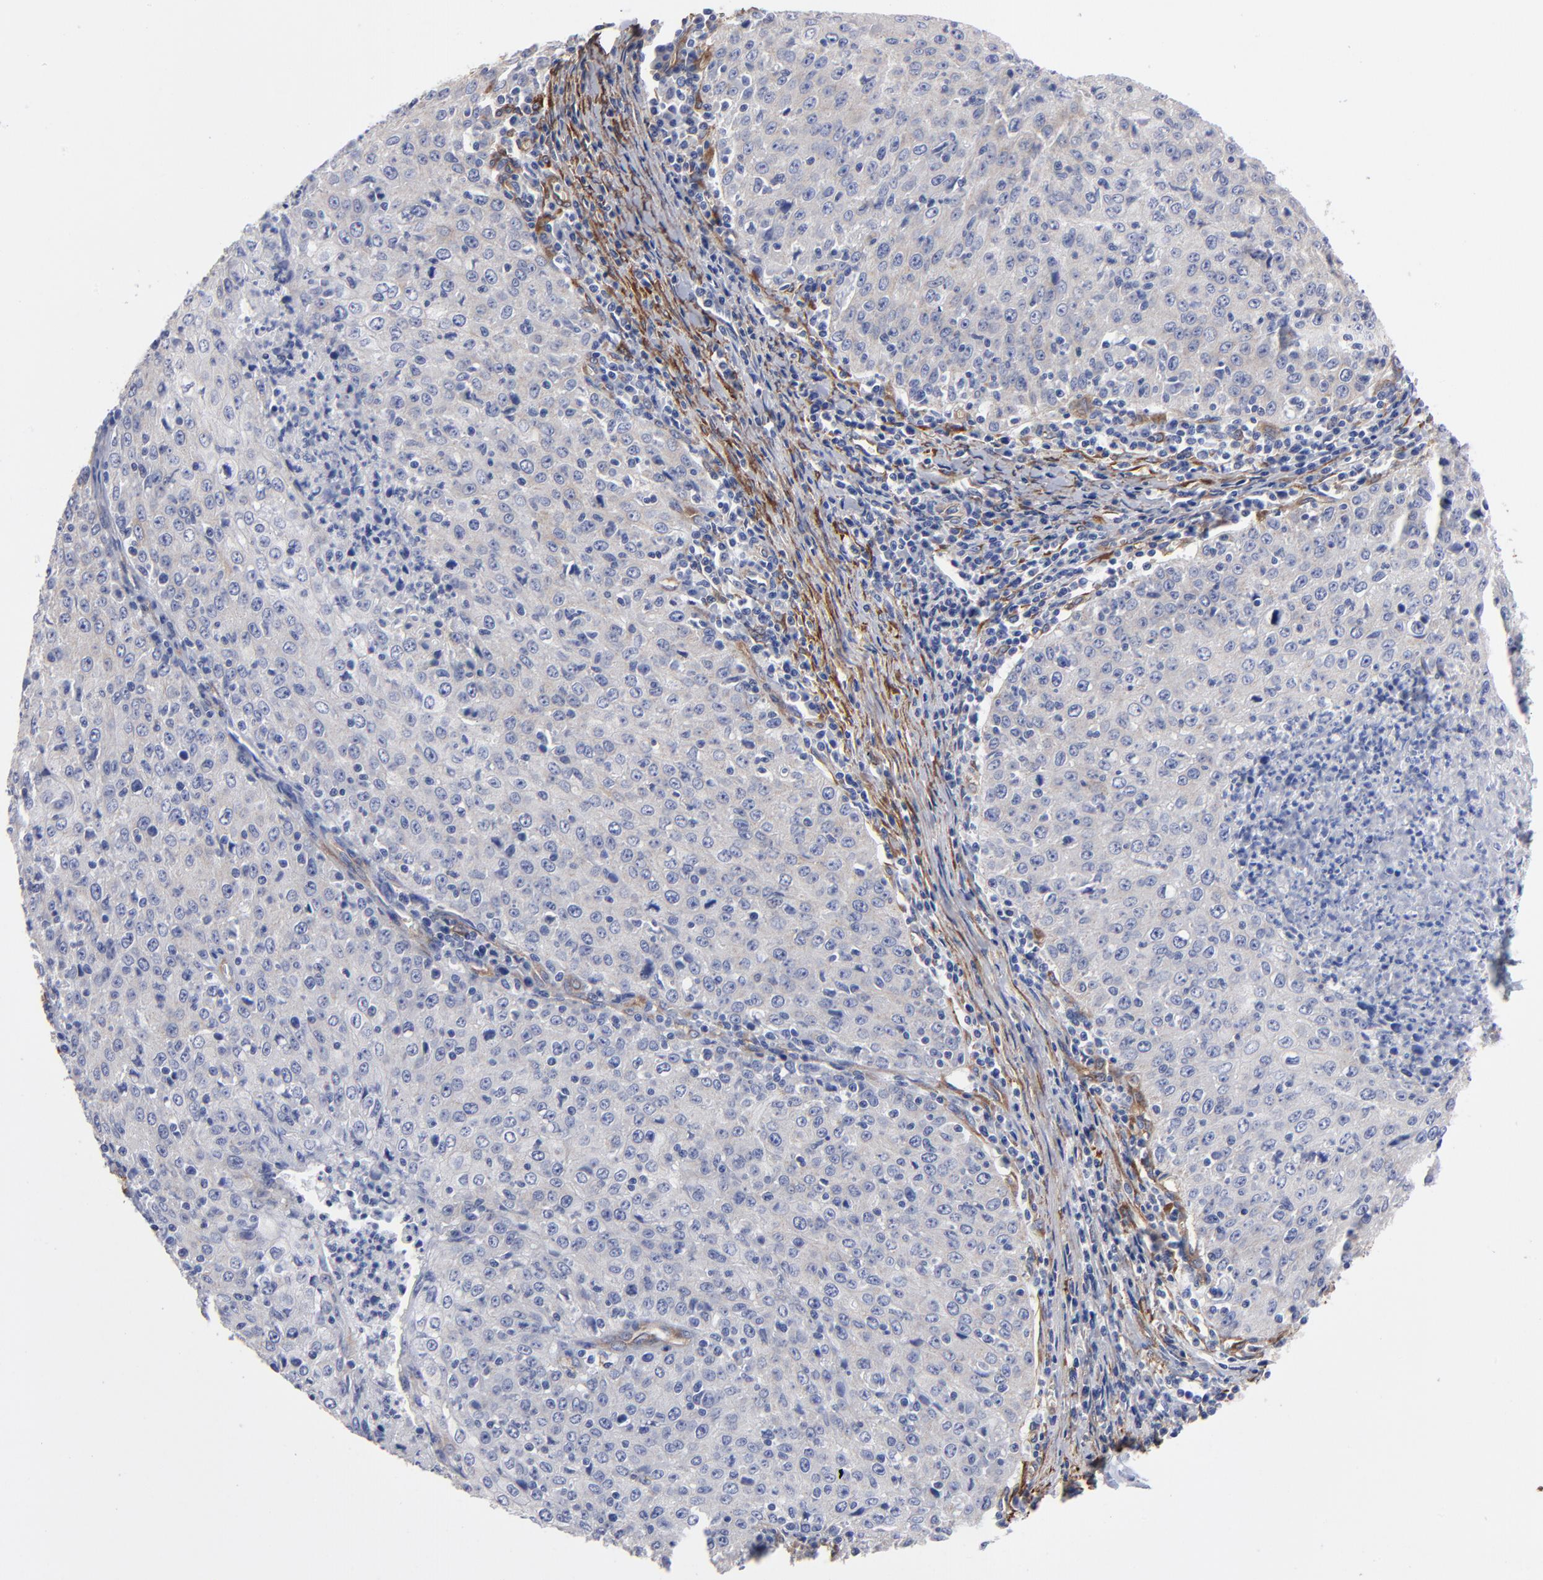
{"staining": {"intensity": "negative", "quantity": "none", "location": "none"}, "tissue": "cervical cancer", "cell_type": "Tumor cells", "image_type": "cancer", "snomed": [{"axis": "morphology", "description": "Squamous cell carcinoma, NOS"}, {"axis": "topography", "description": "Cervix"}], "caption": "A photomicrograph of cervical squamous cell carcinoma stained for a protein demonstrates no brown staining in tumor cells.", "gene": "CILP", "patient": {"sex": "female", "age": 27}}